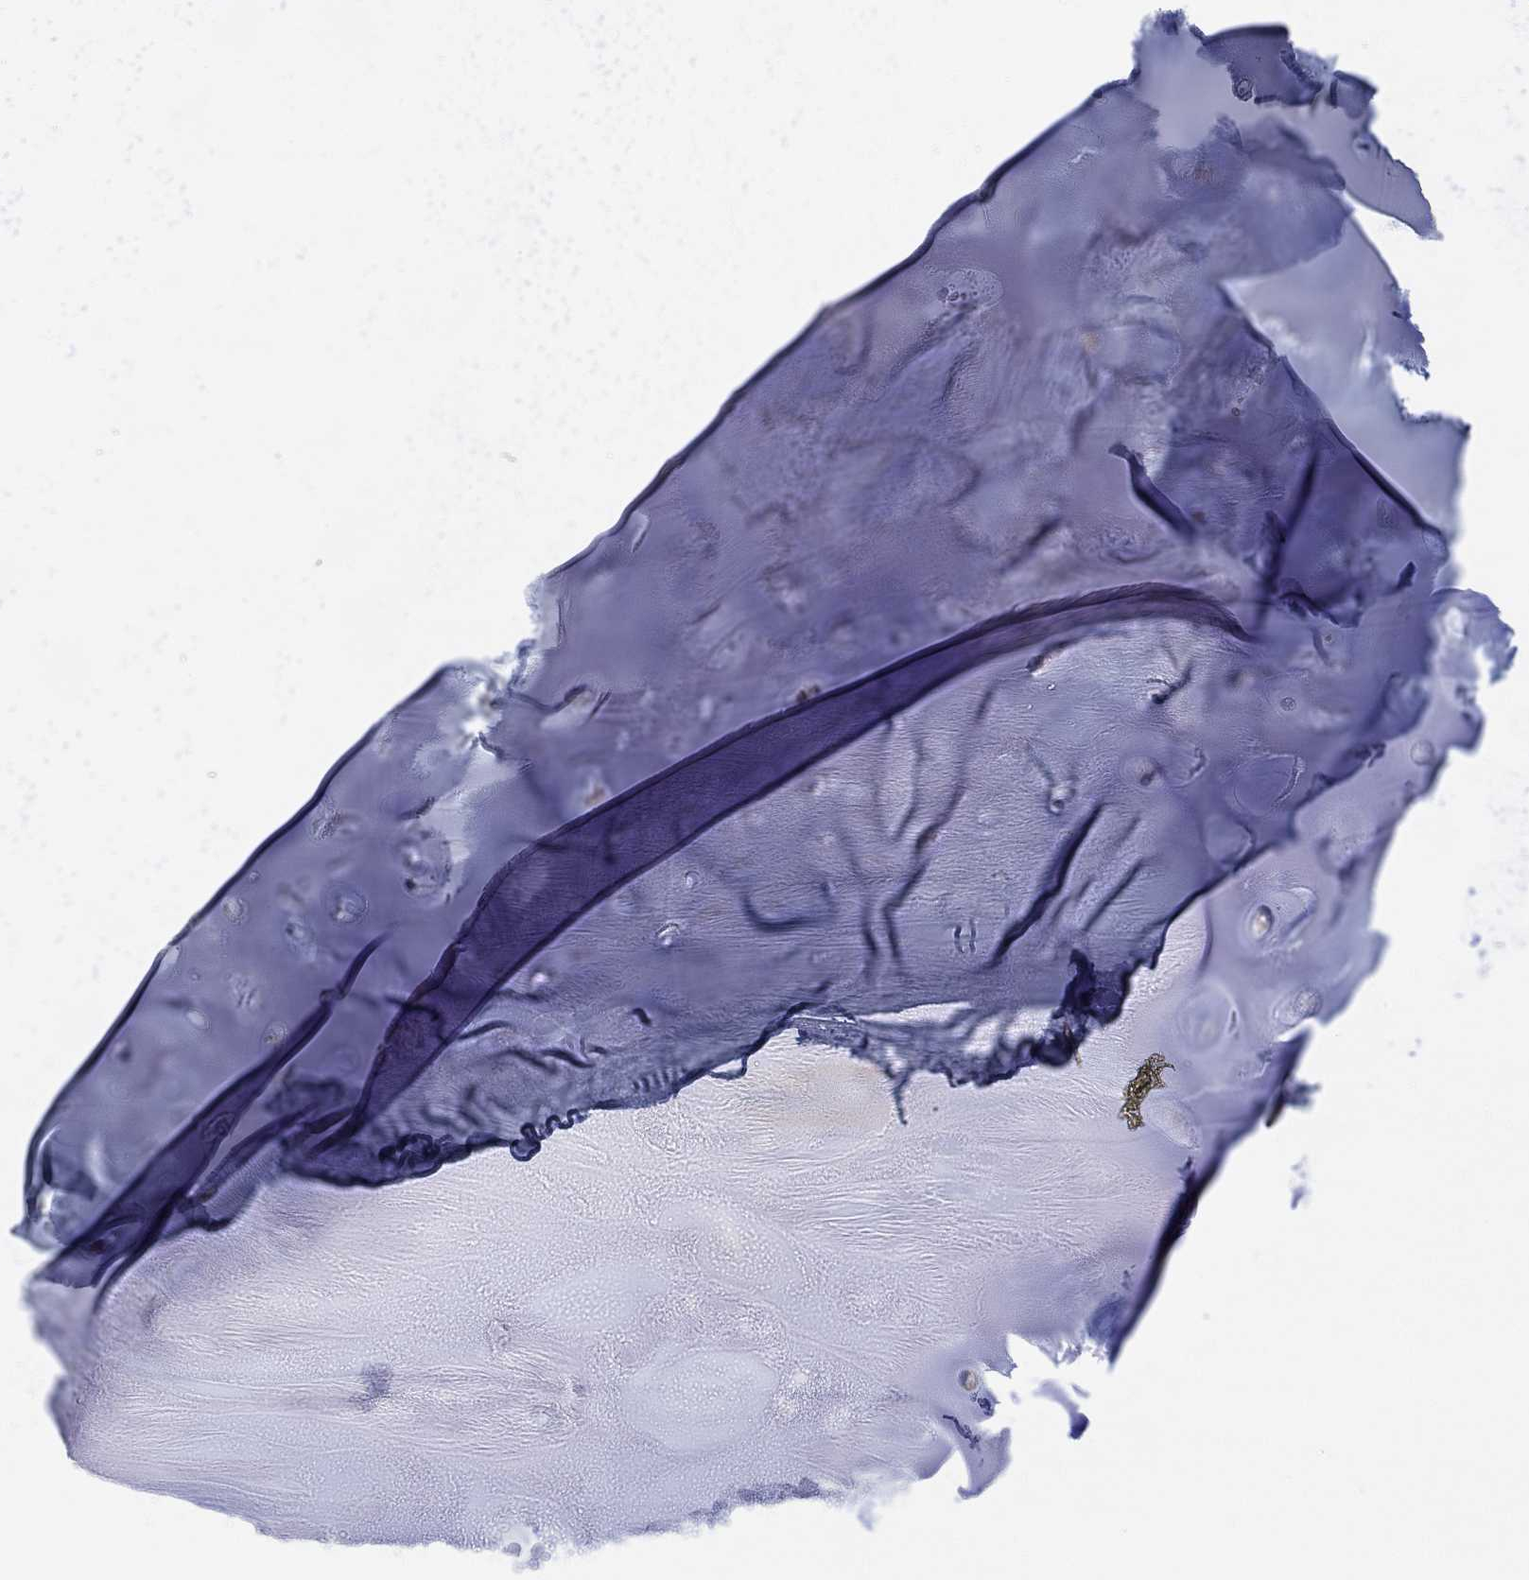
{"staining": {"intensity": "negative", "quantity": "none", "location": "none"}, "tissue": "soft tissue", "cell_type": "Chondrocytes", "image_type": "normal", "snomed": [{"axis": "morphology", "description": "Normal tissue, NOS"}, {"axis": "morphology", "description": "Squamous cell carcinoma, NOS"}, {"axis": "topography", "description": "Cartilage tissue"}, {"axis": "topography", "description": "Lung"}], "caption": "IHC of normal soft tissue shows no expression in chondrocytes.", "gene": "NAV3", "patient": {"sex": "male", "age": 66}}